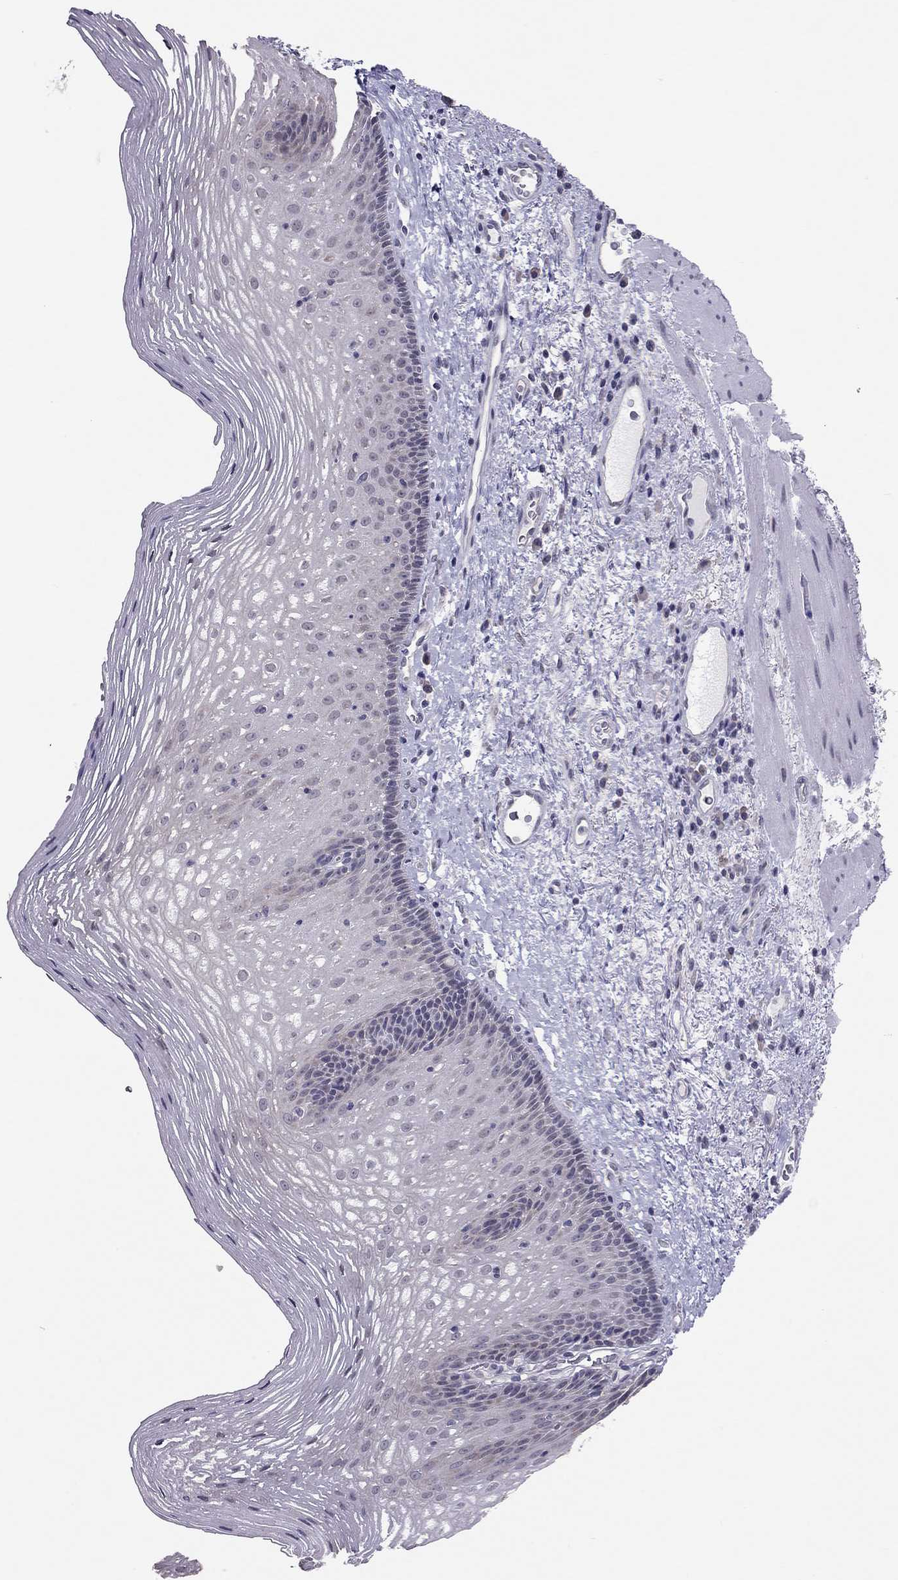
{"staining": {"intensity": "negative", "quantity": "none", "location": "none"}, "tissue": "esophagus", "cell_type": "Squamous epithelial cells", "image_type": "normal", "snomed": [{"axis": "morphology", "description": "Normal tissue, NOS"}, {"axis": "topography", "description": "Esophagus"}], "caption": "There is no significant expression in squamous epithelial cells of esophagus. (Immunohistochemistry, brightfield microscopy, high magnification).", "gene": "HSF2BP", "patient": {"sex": "male", "age": 76}}